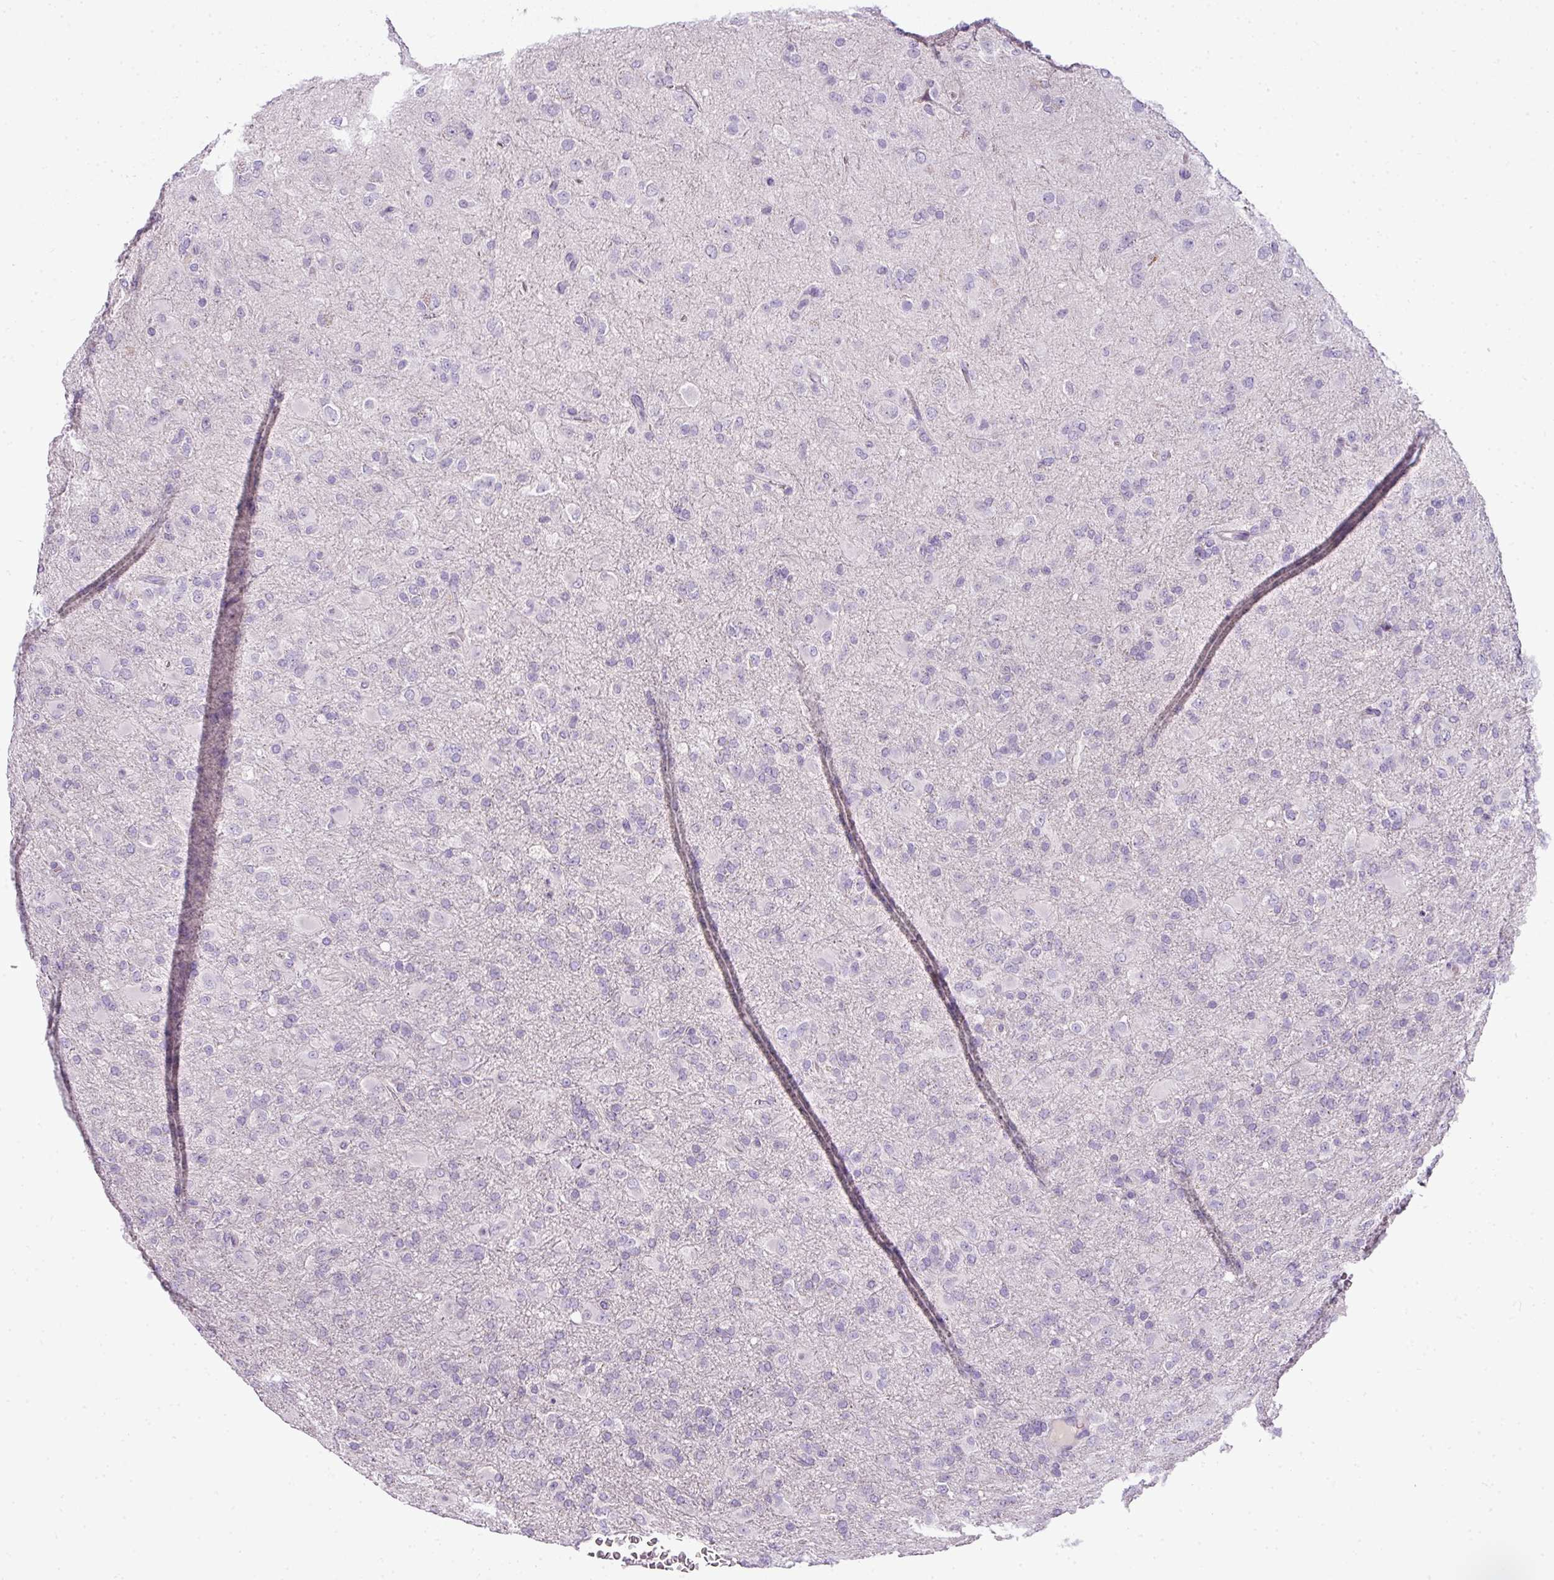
{"staining": {"intensity": "negative", "quantity": "none", "location": "none"}, "tissue": "glioma", "cell_type": "Tumor cells", "image_type": "cancer", "snomed": [{"axis": "morphology", "description": "Glioma, malignant, Low grade"}, {"axis": "topography", "description": "Brain"}], "caption": "Immunohistochemistry of low-grade glioma (malignant) displays no staining in tumor cells.", "gene": "TEX30", "patient": {"sex": "male", "age": 65}}